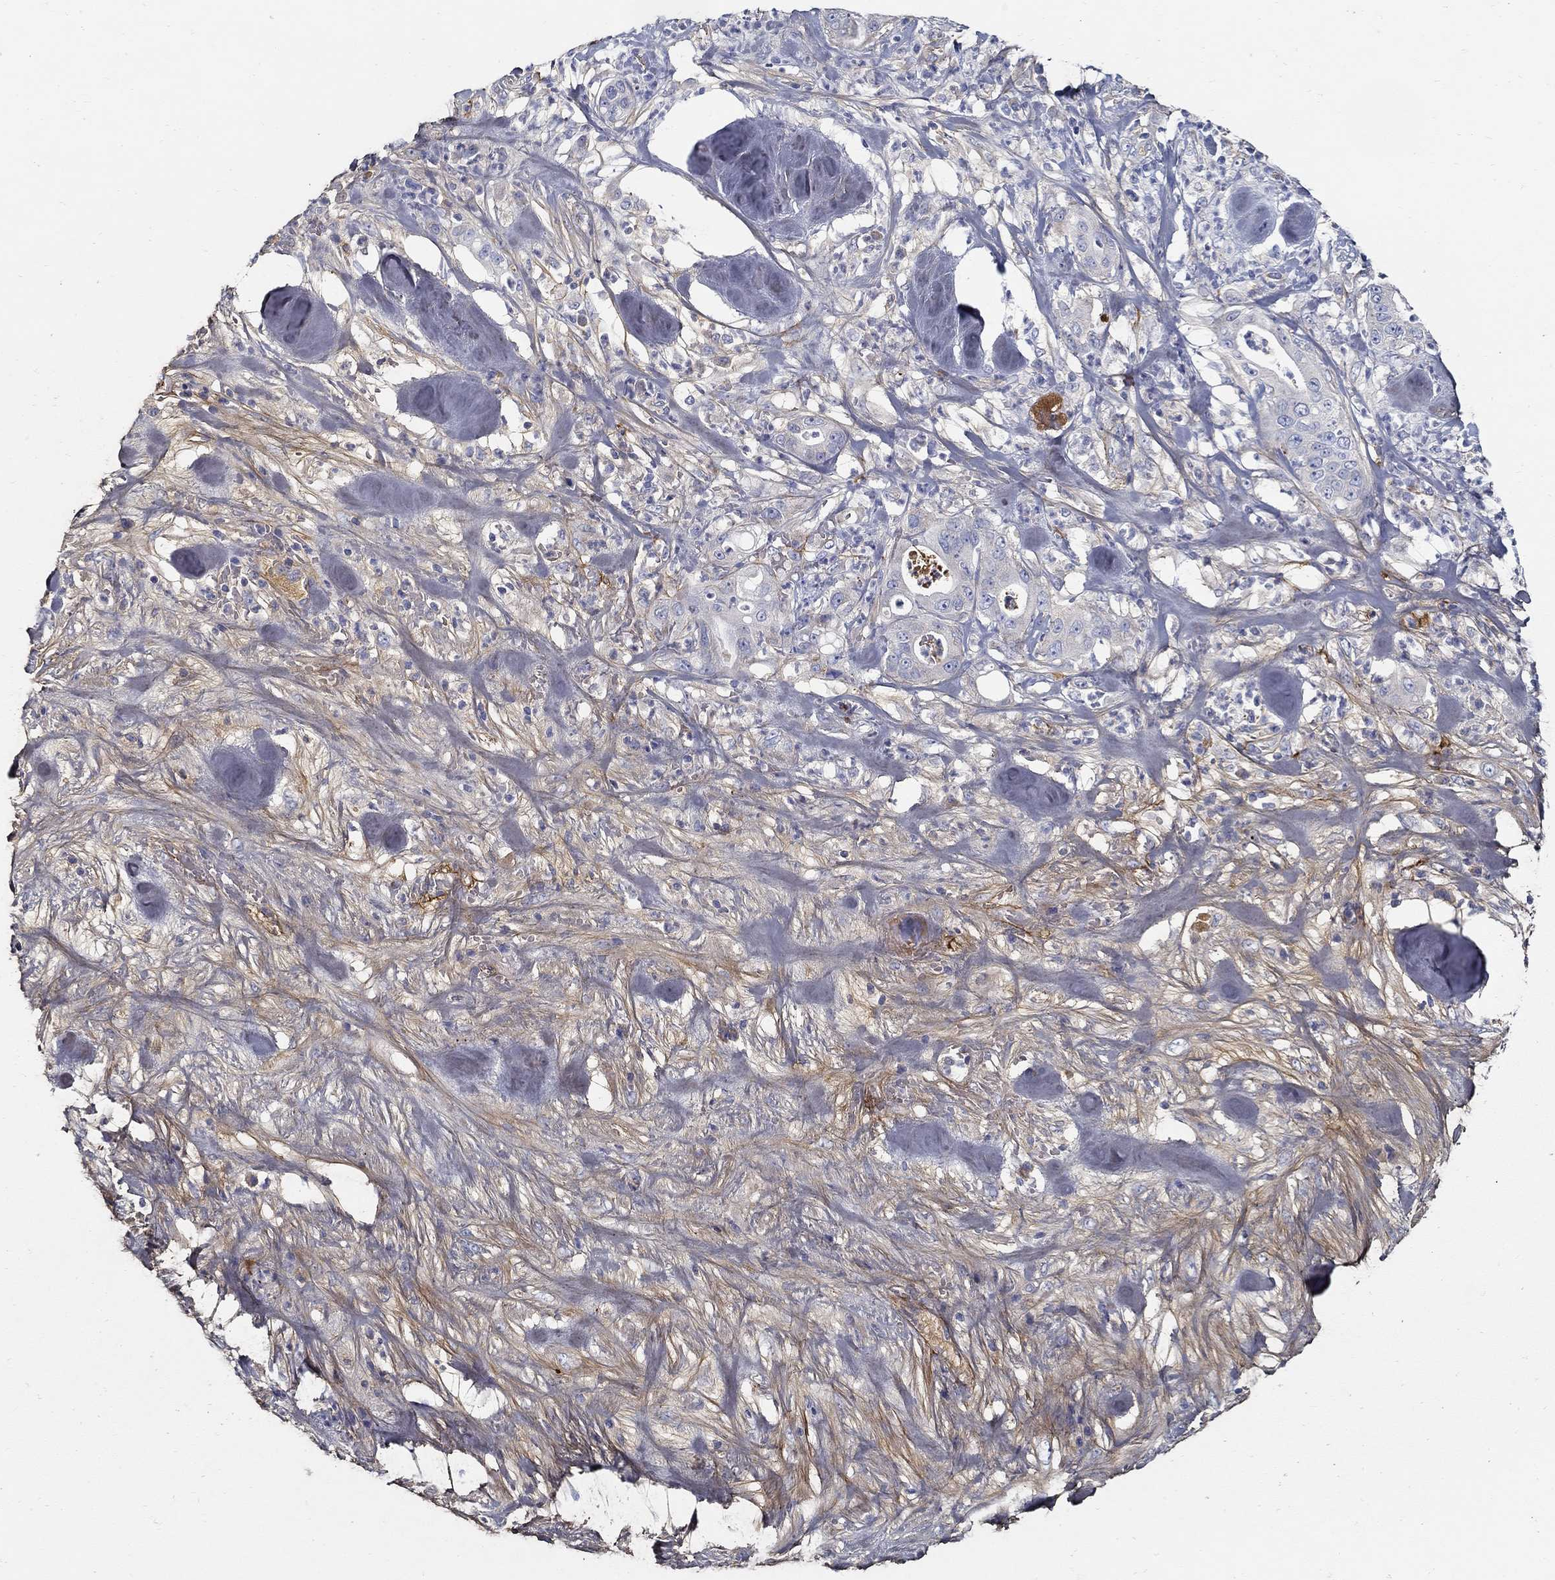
{"staining": {"intensity": "negative", "quantity": "none", "location": "none"}, "tissue": "pancreatic cancer", "cell_type": "Tumor cells", "image_type": "cancer", "snomed": [{"axis": "morphology", "description": "Adenocarcinoma, NOS"}, {"axis": "topography", "description": "Pancreas"}], "caption": "Tumor cells are negative for protein expression in human pancreatic cancer.", "gene": "TGFBI", "patient": {"sex": "male", "age": 71}}